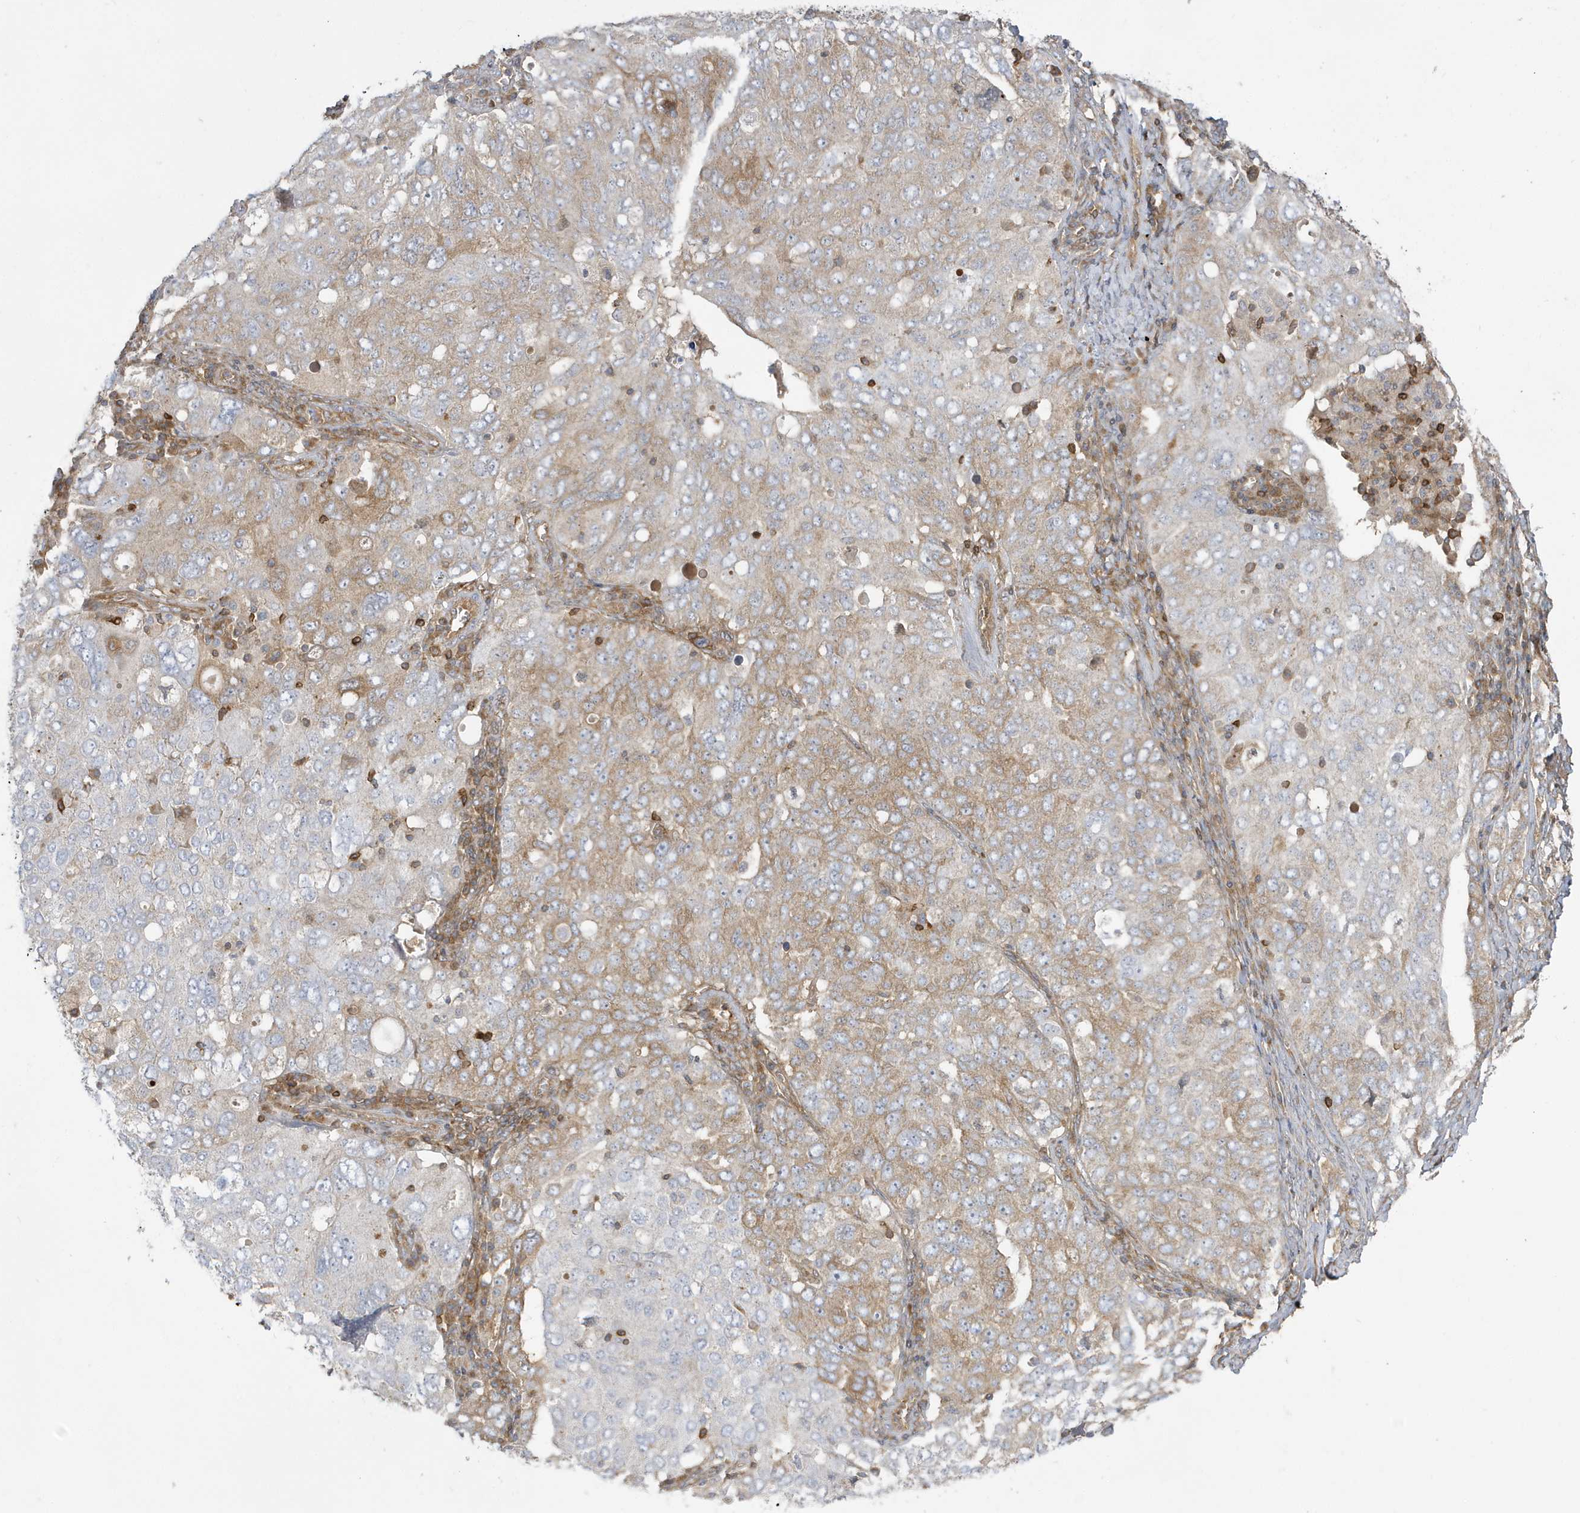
{"staining": {"intensity": "moderate", "quantity": "<25%", "location": "cytoplasmic/membranous"}, "tissue": "ovarian cancer", "cell_type": "Tumor cells", "image_type": "cancer", "snomed": [{"axis": "morphology", "description": "Carcinoma, endometroid"}, {"axis": "topography", "description": "Ovary"}], "caption": "An immunohistochemistry (IHC) micrograph of neoplastic tissue is shown. Protein staining in brown highlights moderate cytoplasmic/membranous positivity in ovarian endometroid carcinoma within tumor cells.", "gene": "STAM", "patient": {"sex": "female", "age": 62}}